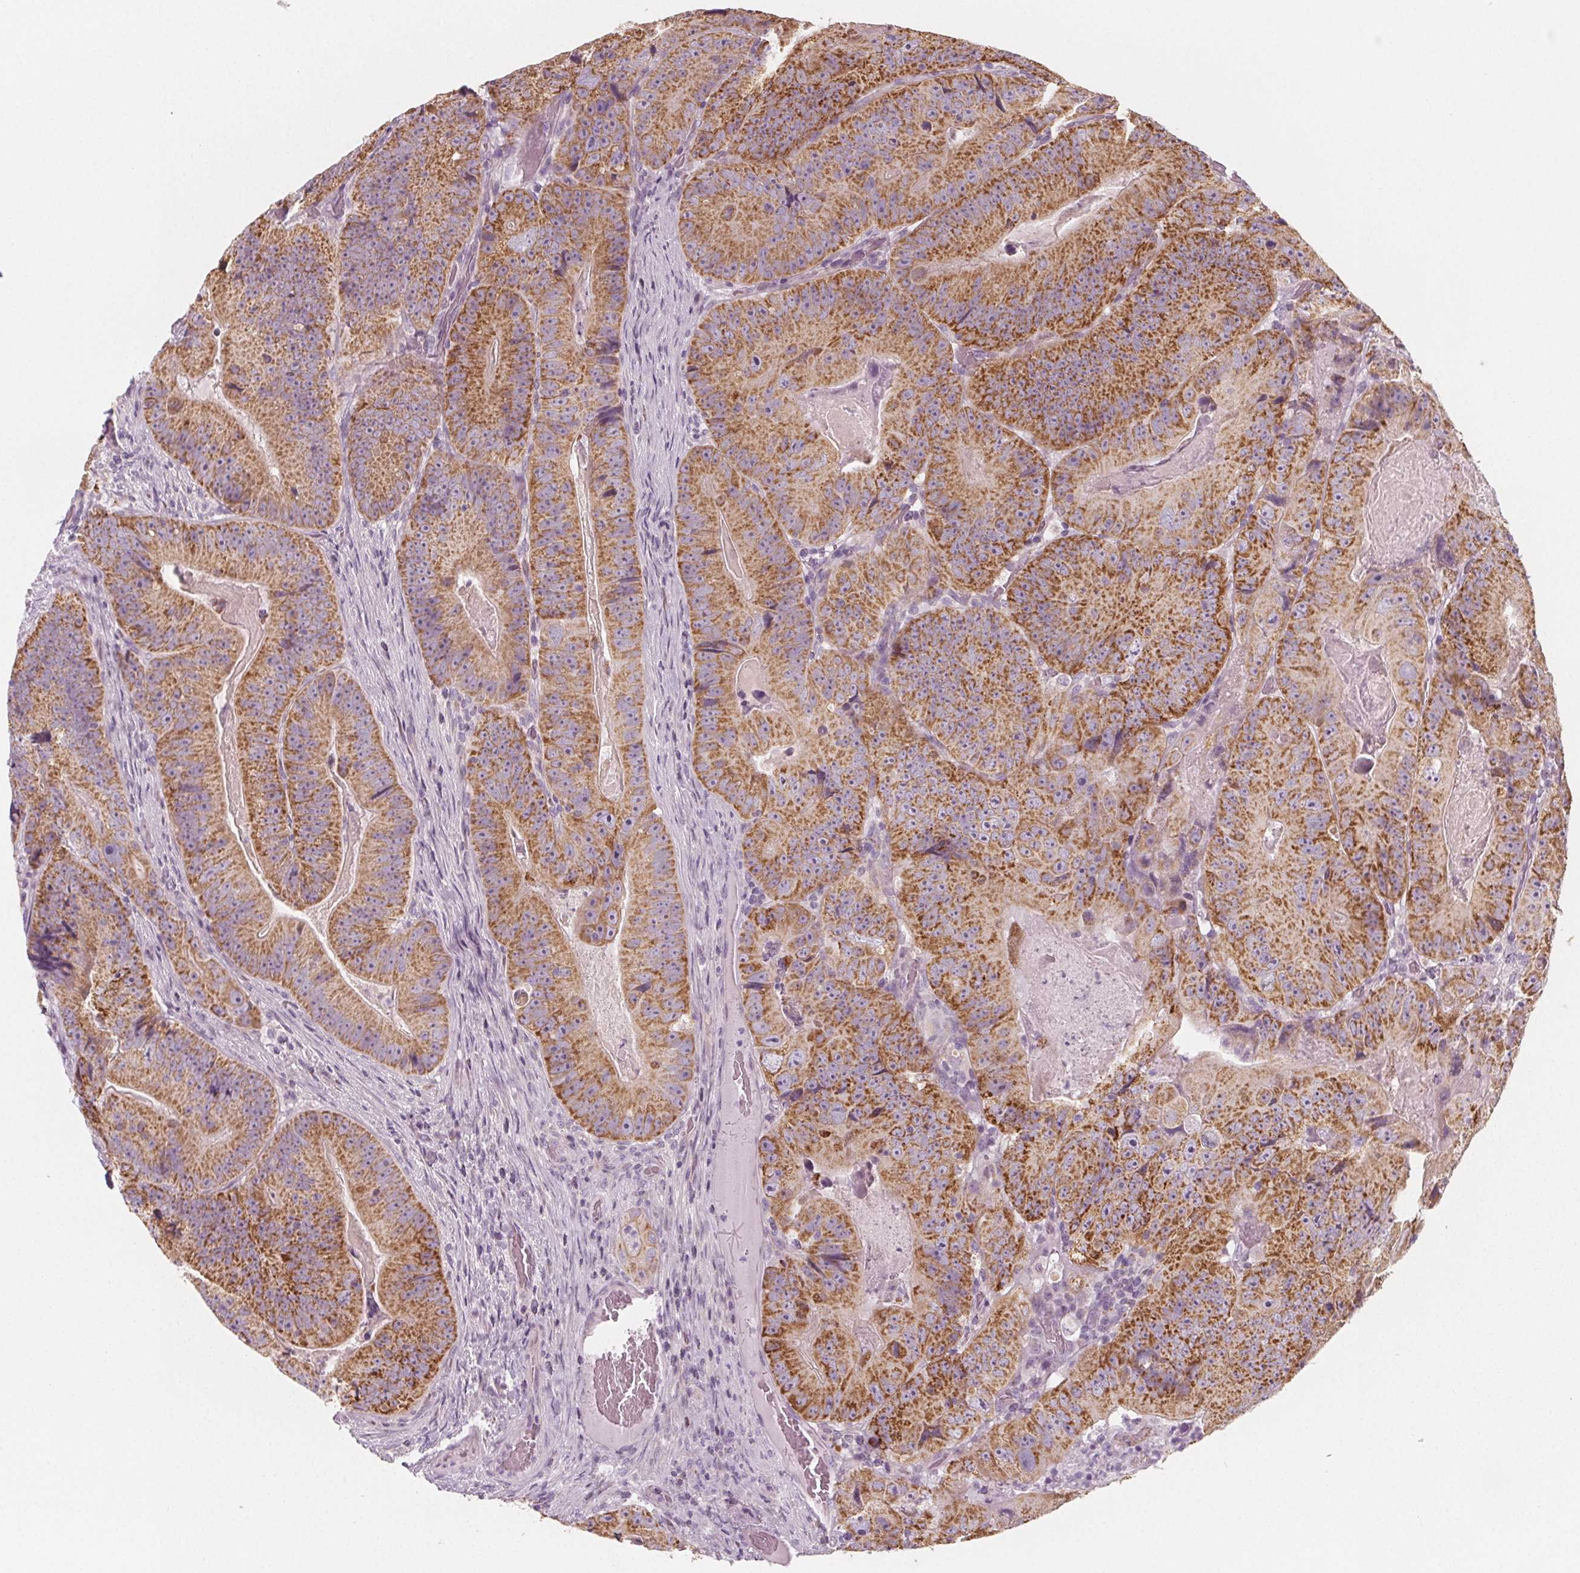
{"staining": {"intensity": "moderate", "quantity": ">75%", "location": "cytoplasmic/membranous"}, "tissue": "colorectal cancer", "cell_type": "Tumor cells", "image_type": "cancer", "snomed": [{"axis": "morphology", "description": "Adenocarcinoma, NOS"}, {"axis": "topography", "description": "Colon"}], "caption": "Protein analysis of adenocarcinoma (colorectal) tissue shows moderate cytoplasmic/membranous positivity in approximately >75% of tumor cells.", "gene": "IL17C", "patient": {"sex": "female", "age": 86}}